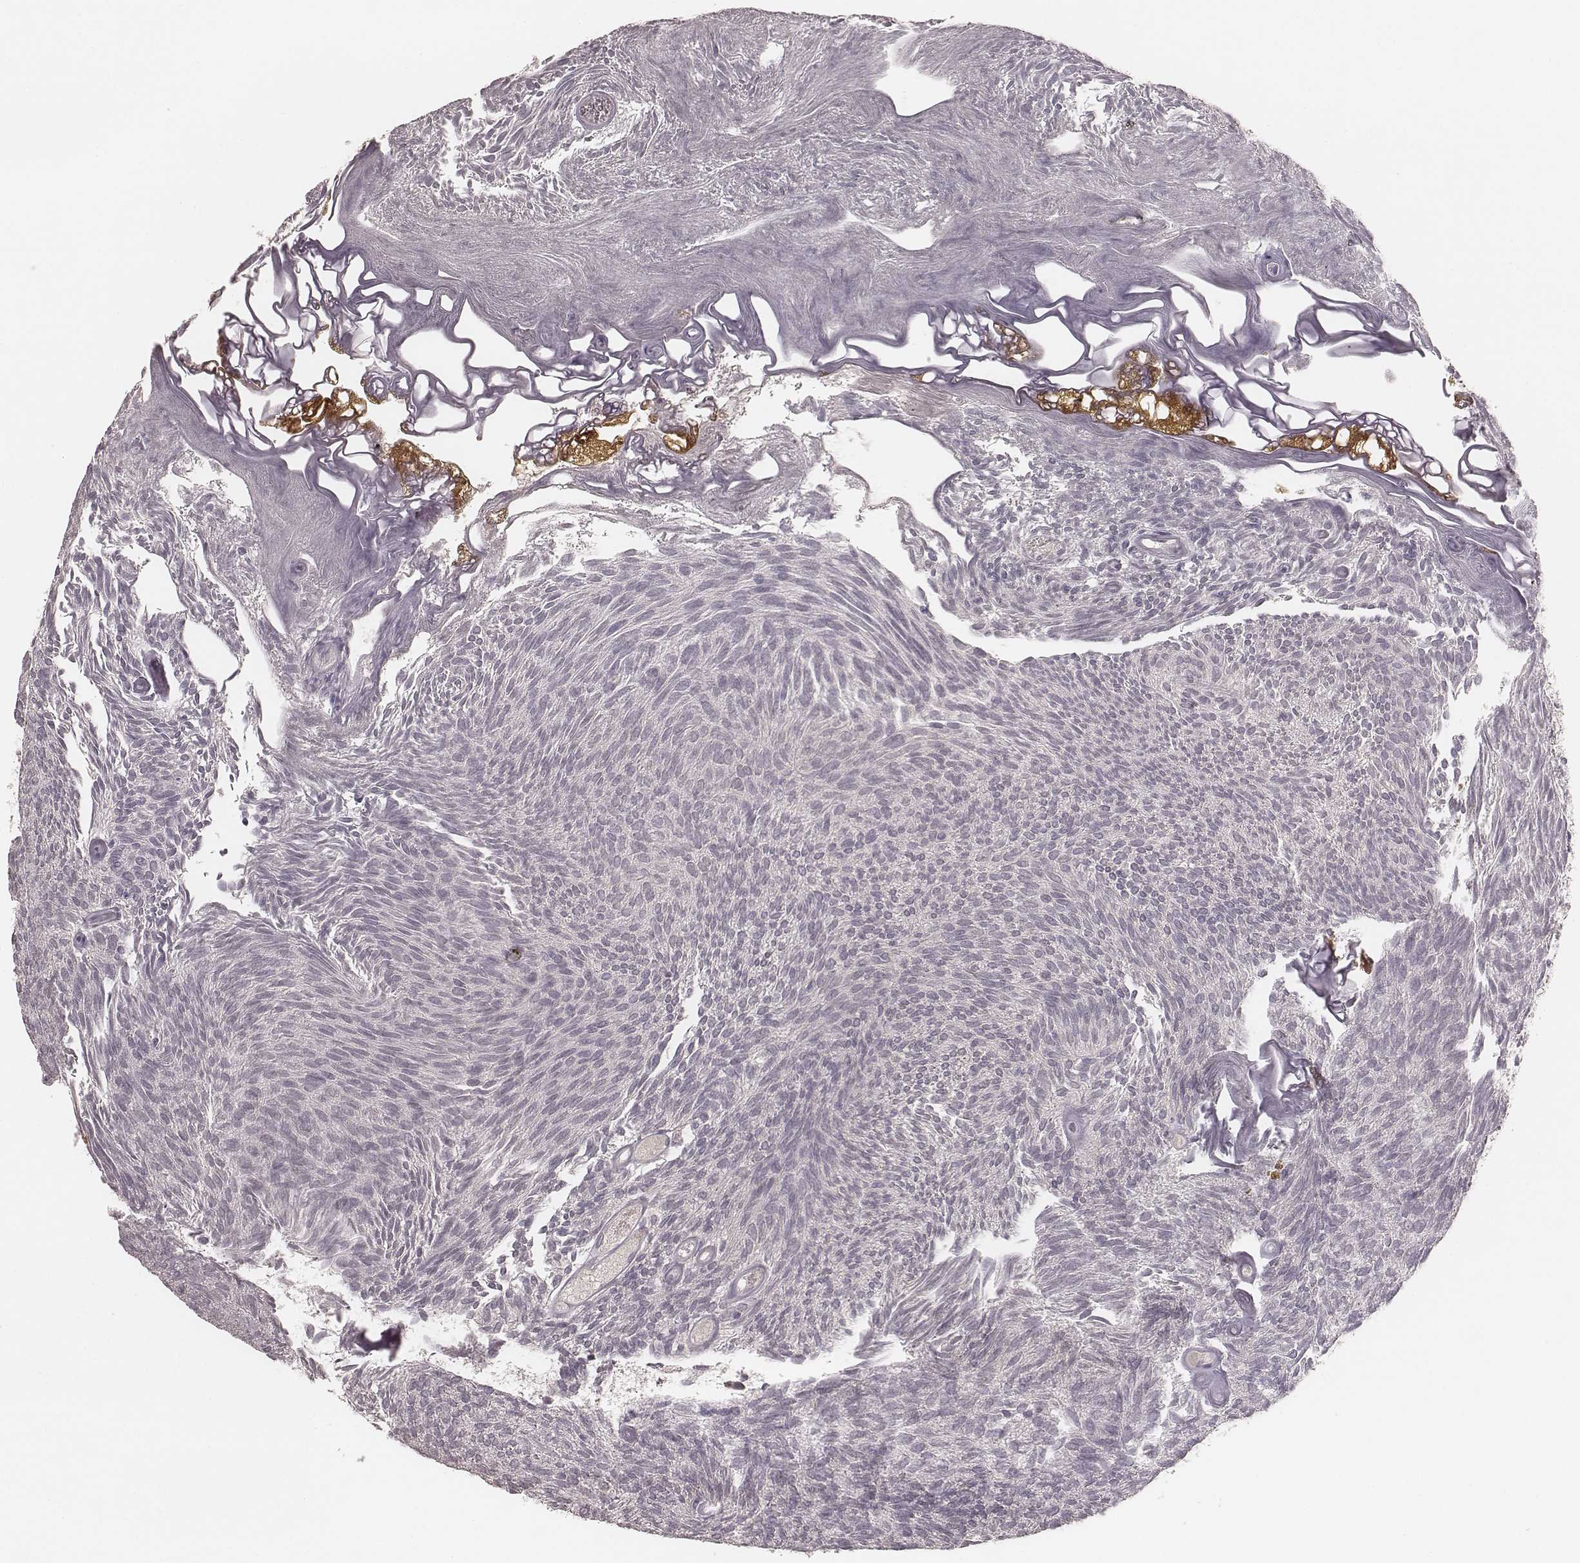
{"staining": {"intensity": "negative", "quantity": "none", "location": "none"}, "tissue": "urothelial cancer", "cell_type": "Tumor cells", "image_type": "cancer", "snomed": [{"axis": "morphology", "description": "Urothelial carcinoma, Low grade"}, {"axis": "topography", "description": "Urinary bladder"}], "caption": "High power microscopy micrograph of an immunohistochemistry micrograph of urothelial cancer, revealing no significant positivity in tumor cells.", "gene": "LY6K", "patient": {"sex": "male", "age": 77}}